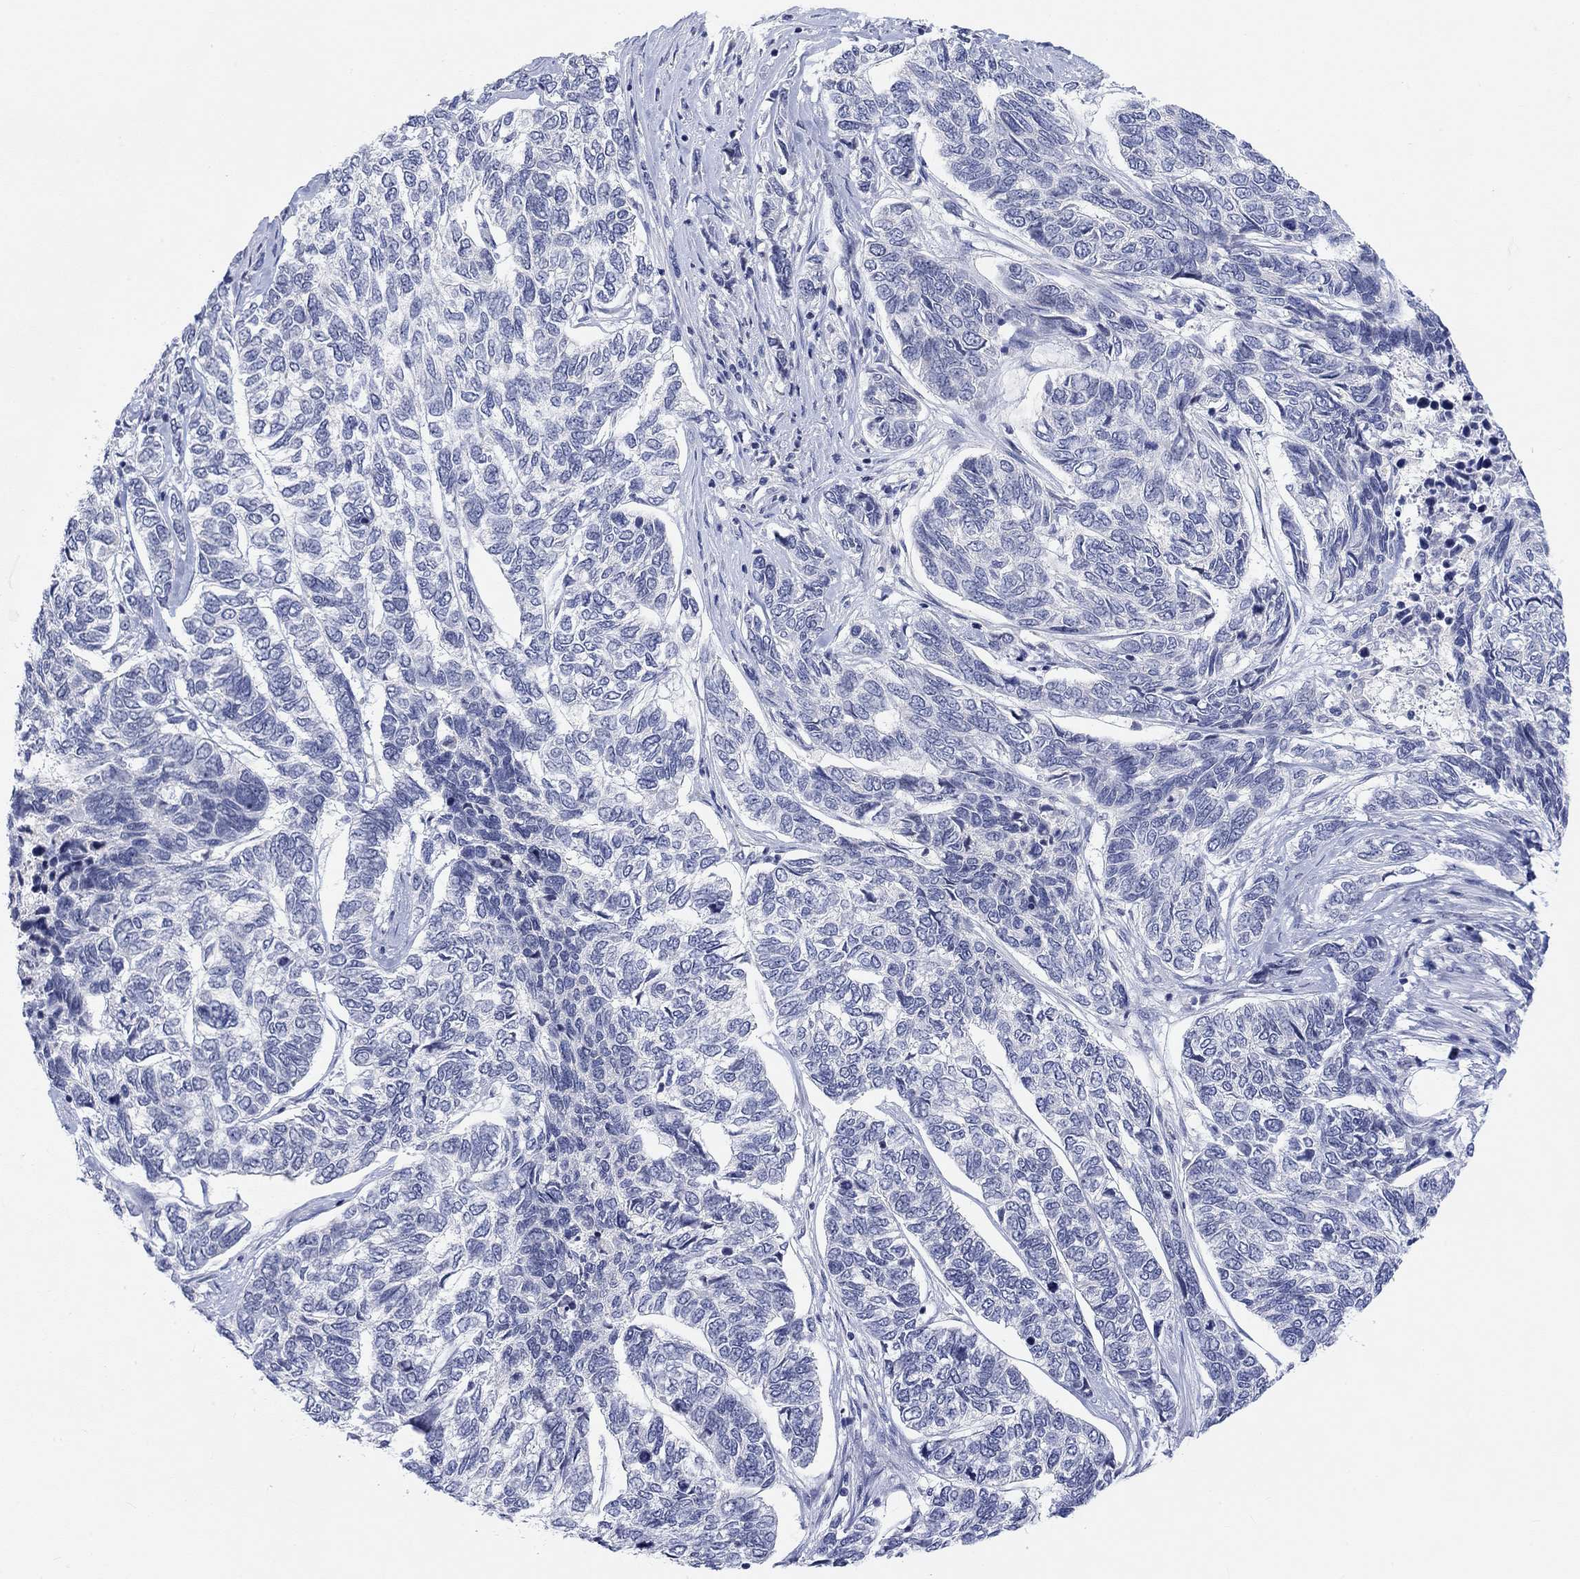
{"staining": {"intensity": "negative", "quantity": "none", "location": "none"}, "tissue": "skin cancer", "cell_type": "Tumor cells", "image_type": "cancer", "snomed": [{"axis": "morphology", "description": "Basal cell carcinoma"}, {"axis": "topography", "description": "Skin"}], "caption": "A histopathology image of human skin cancer is negative for staining in tumor cells.", "gene": "ATP6V1E2", "patient": {"sex": "female", "age": 65}}